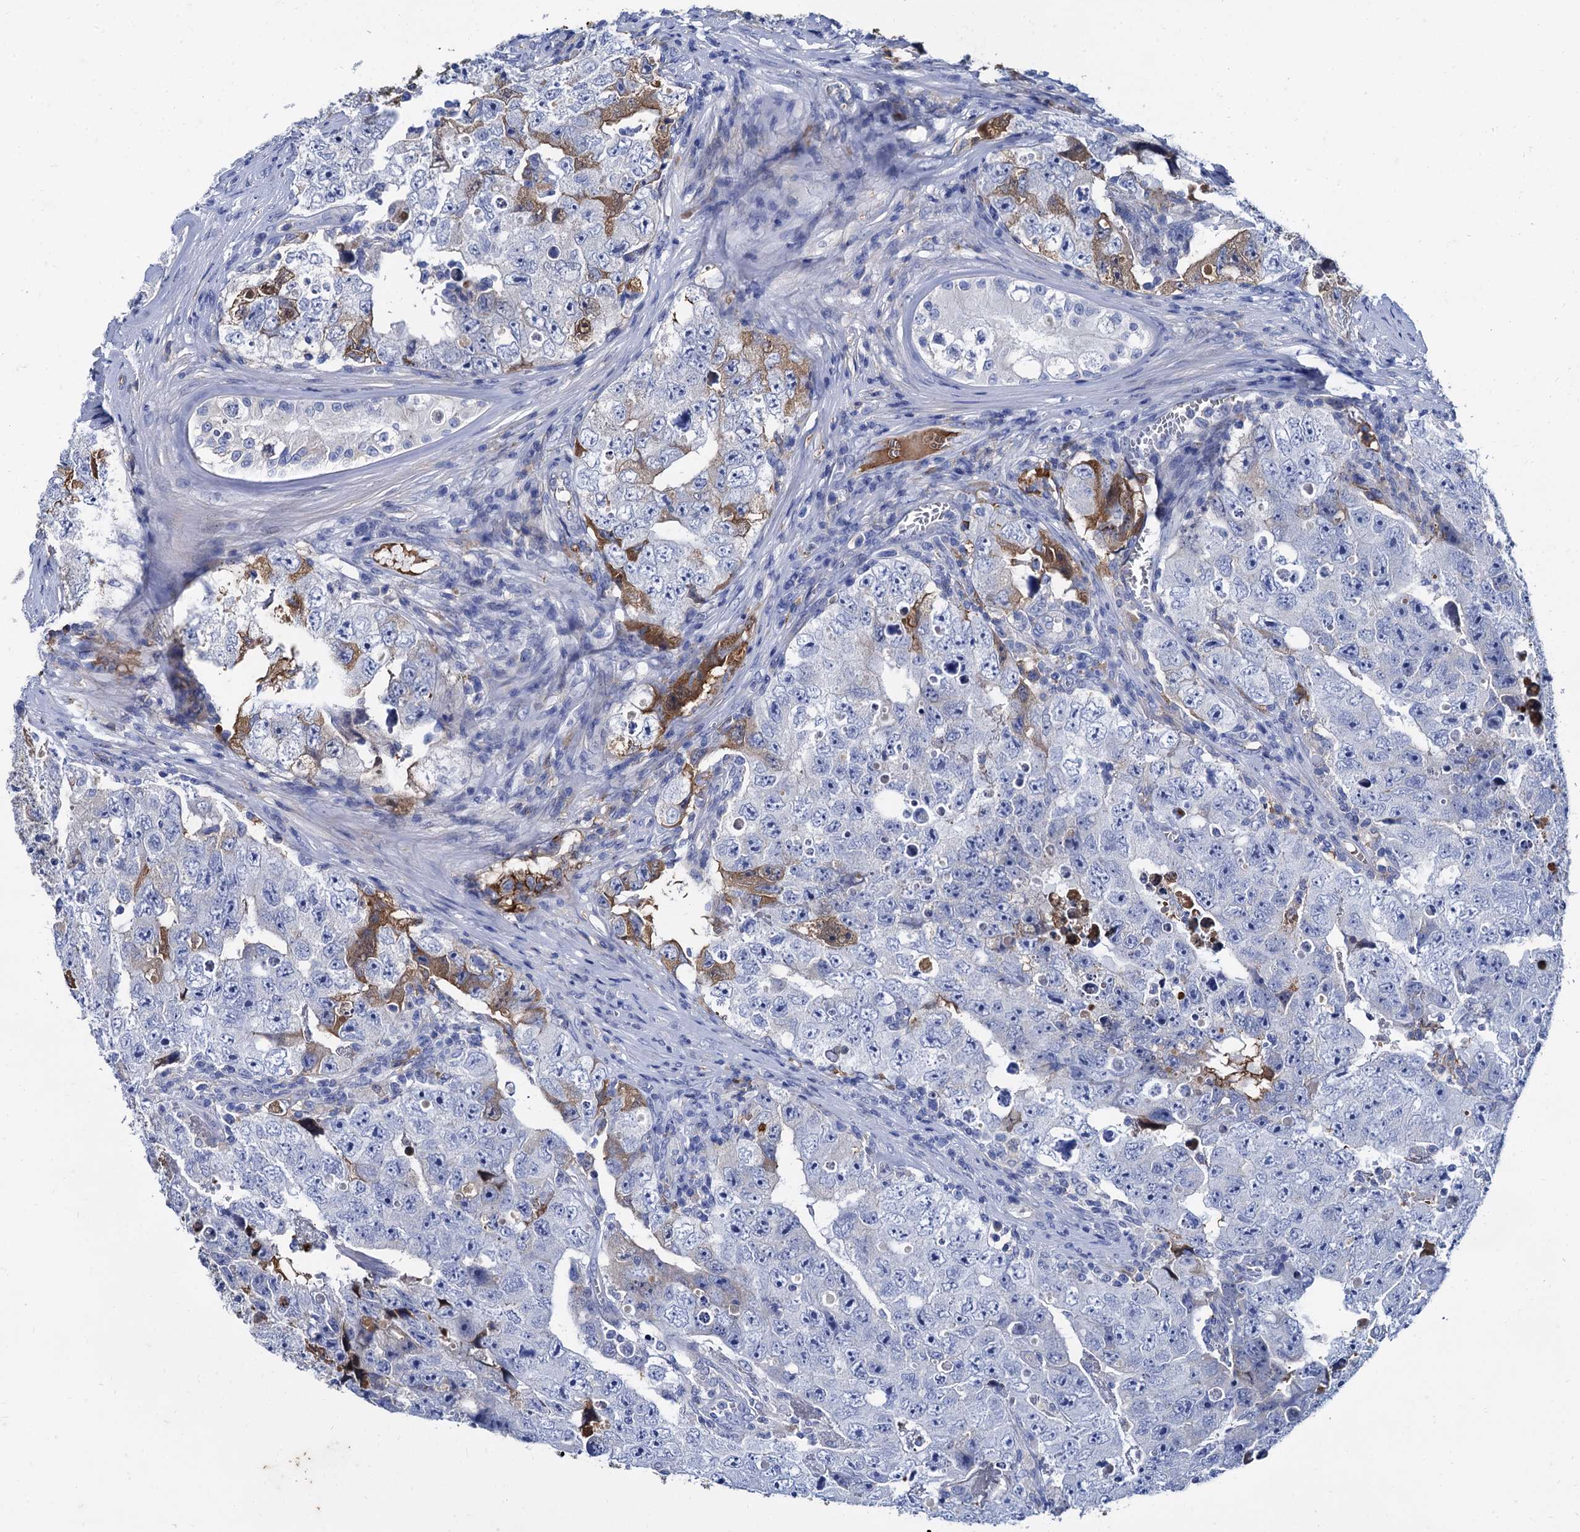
{"staining": {"intensity": "moderate", "quantity": "<25%", "location": "cytoplasmic/membranous"}, "tissue": "testis cancer", "cell_type": "Tumor cells", "image_type": "cancer", "snomed": [{"axis": "morphology", "description": "Carcinoma, Embryonal, NOS"}, {"axis": "topography", "description": "Testis"}], "caption": "Immunohistochemistry micrograph of neoplastic tissue: testis cancer stained using immunohistochemistry (IHC) shows low levels of moderate protein expression localized specifically in the cytoplasmic/membranous of tumor cells, appearing as a cytoplasmic/membranous brown color.", "gene": "TMEM72", "patient": {"sex": "male", "age": 17}}